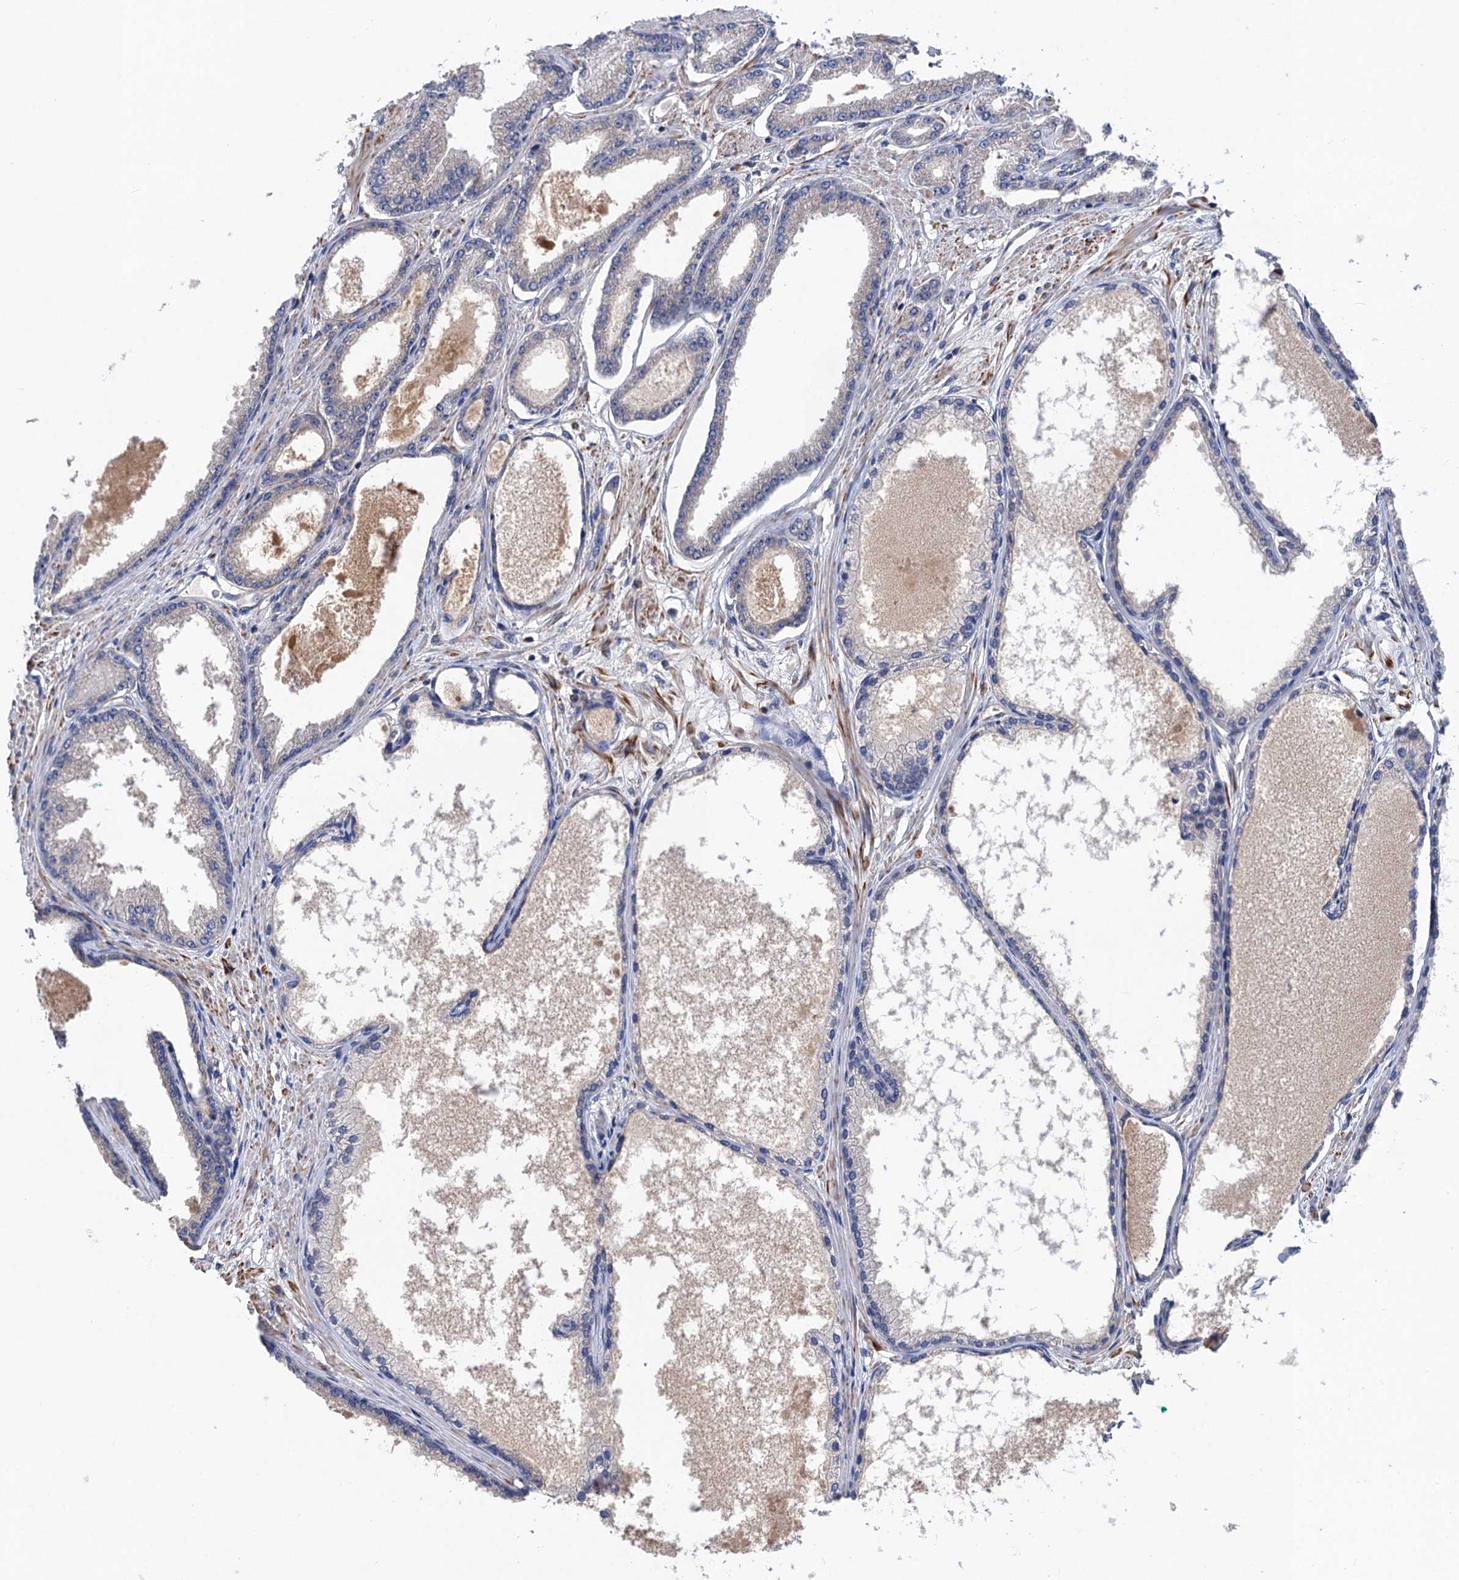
{"staining": {"intensity": "negative", "quantity": "none", "location": "none"}, "tissue": "prostate cancer", "cell_type": "Tumor cells", "image_type": "cancer", "snomed": [{"axis": "morphology", "description": "Adenocarcinoma, Low grade"}, {"axis": "topography", "description": "Prostate"}], "caption": "Immunohistochemistry (IHC) micrograph of neoplastic tissue: prostate cancer stained with DAB demonstrates no significant protein positivity in tumor cells. (Brightfield microscopy of DAB (3,3'-diaminobenzidine) immunohistochemistry (IHC) at high magnification).", "gene": "DGKA", "patient": {"sex": "male", "age": 63}}